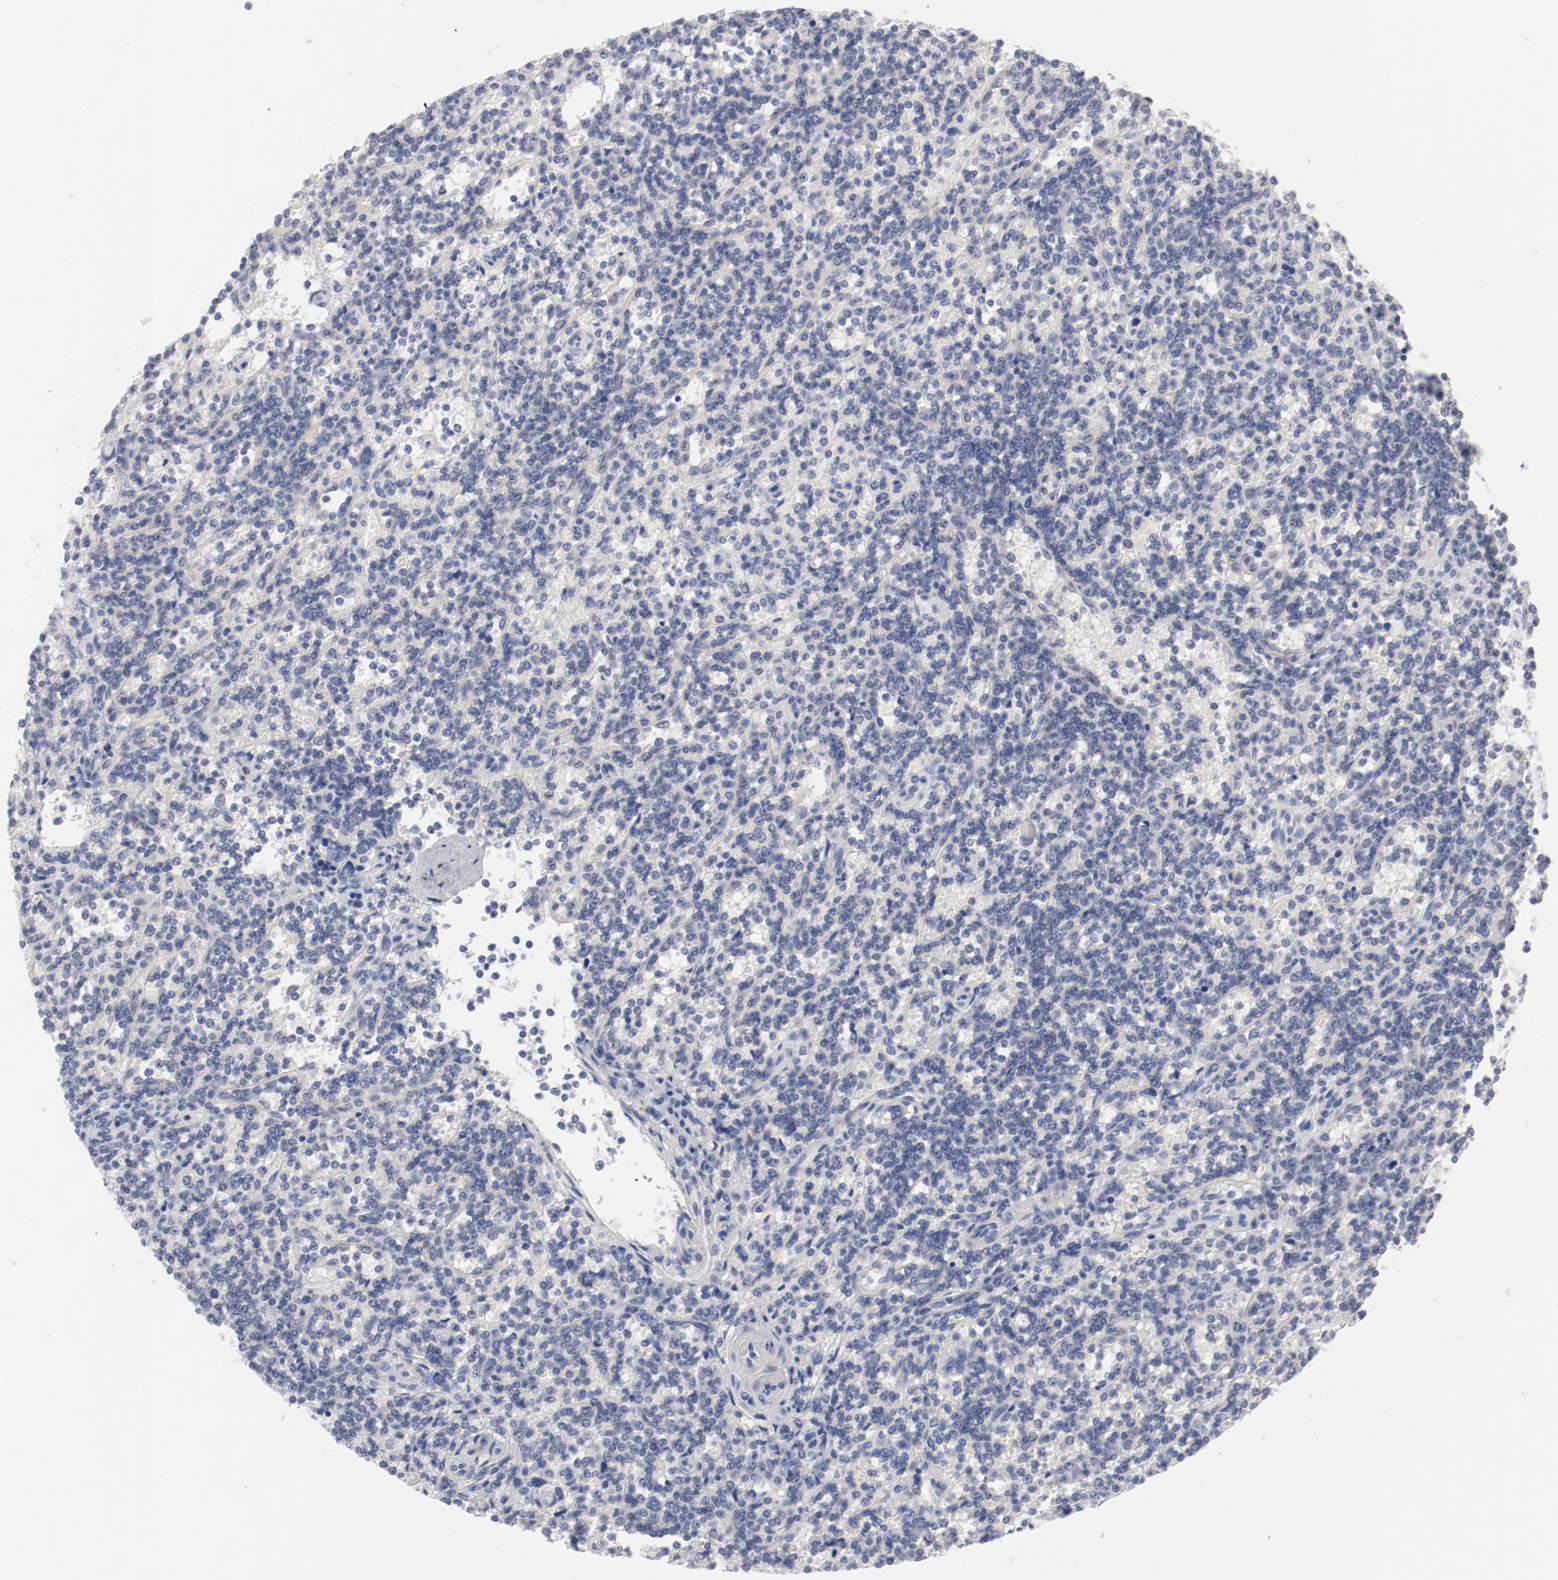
{"staining": {"intensity": "negative", "quantity": "none", "location": "none"}, "tissue": "lymphoma", "cell_type": "Tumor cells", "image_type": "cancer", "snomed": [{"axis": "morphology", "description": "Malignant lymphoma, non-Hodgkin's type, Low grade"}, {"axis": "topography", "description": "Spleen"}], "caption": "A histopathology image of human low-grade malignant lymphoma, non-Hodgkin's type is negative for staining in tumor cells.", "gene": "SH3BGR", "patient": {"sex": "male", "age": 73}}